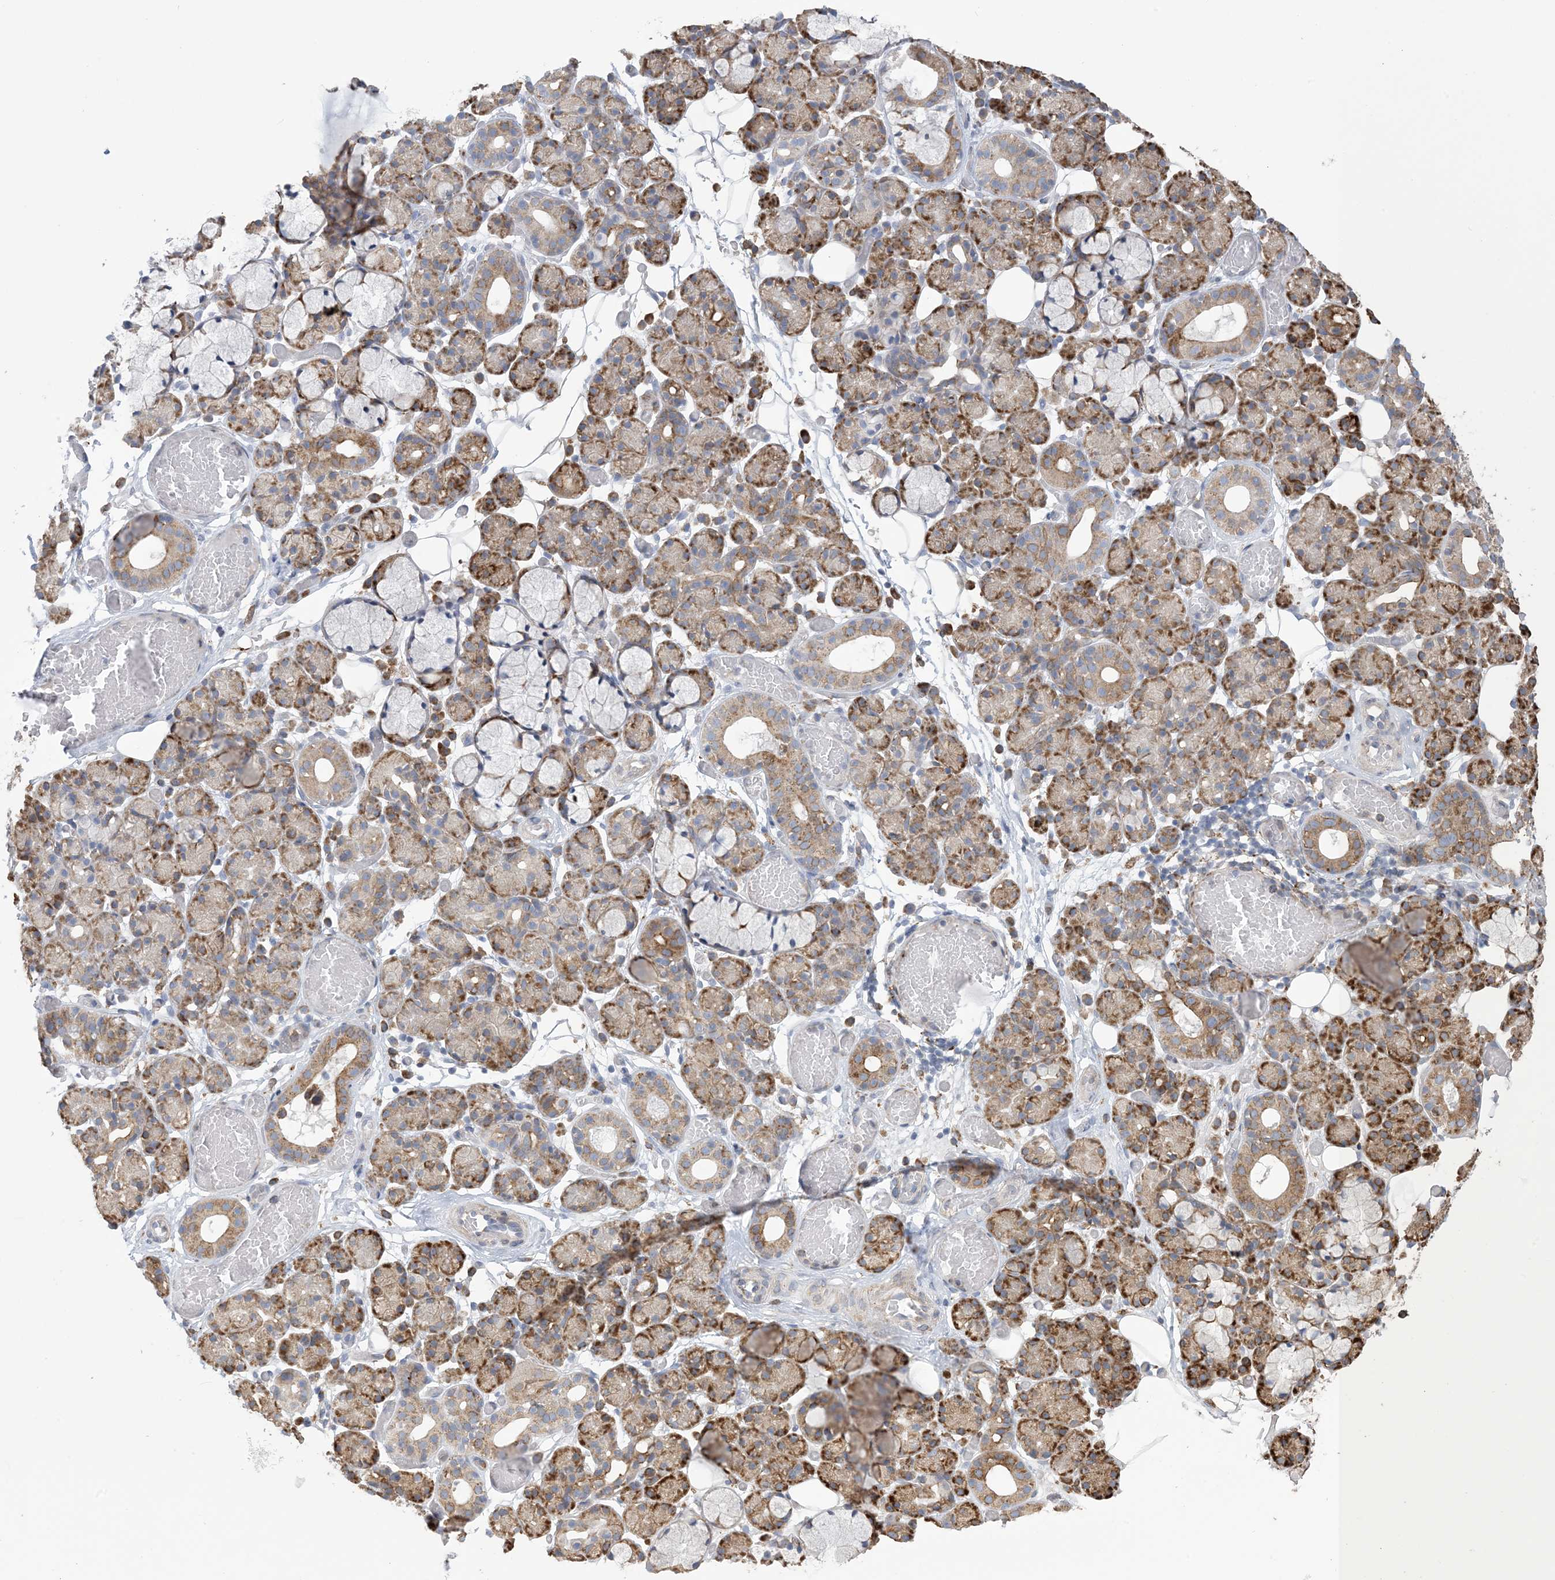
{"staining": {"intensity": "strong", "quantity": "25%-75%", "location": "cytoplasmic/membranous"}, "tissue": "salivary gland", "cell_type": "Glandular cells", "image_type": "normal", "snomed": [{"axis": "morphology", "description": "Normal tissue, NOS"}, {"axis": "topography", "description": "Salivary gland"}], "caption": "Protein expression analysis of normal salivary gland displays strong cytoplasmic/membranous expression in about 25%-75% of glandular cells.", "gene": "SHANK1", "patient": {"sex": "male", "age": 63}}